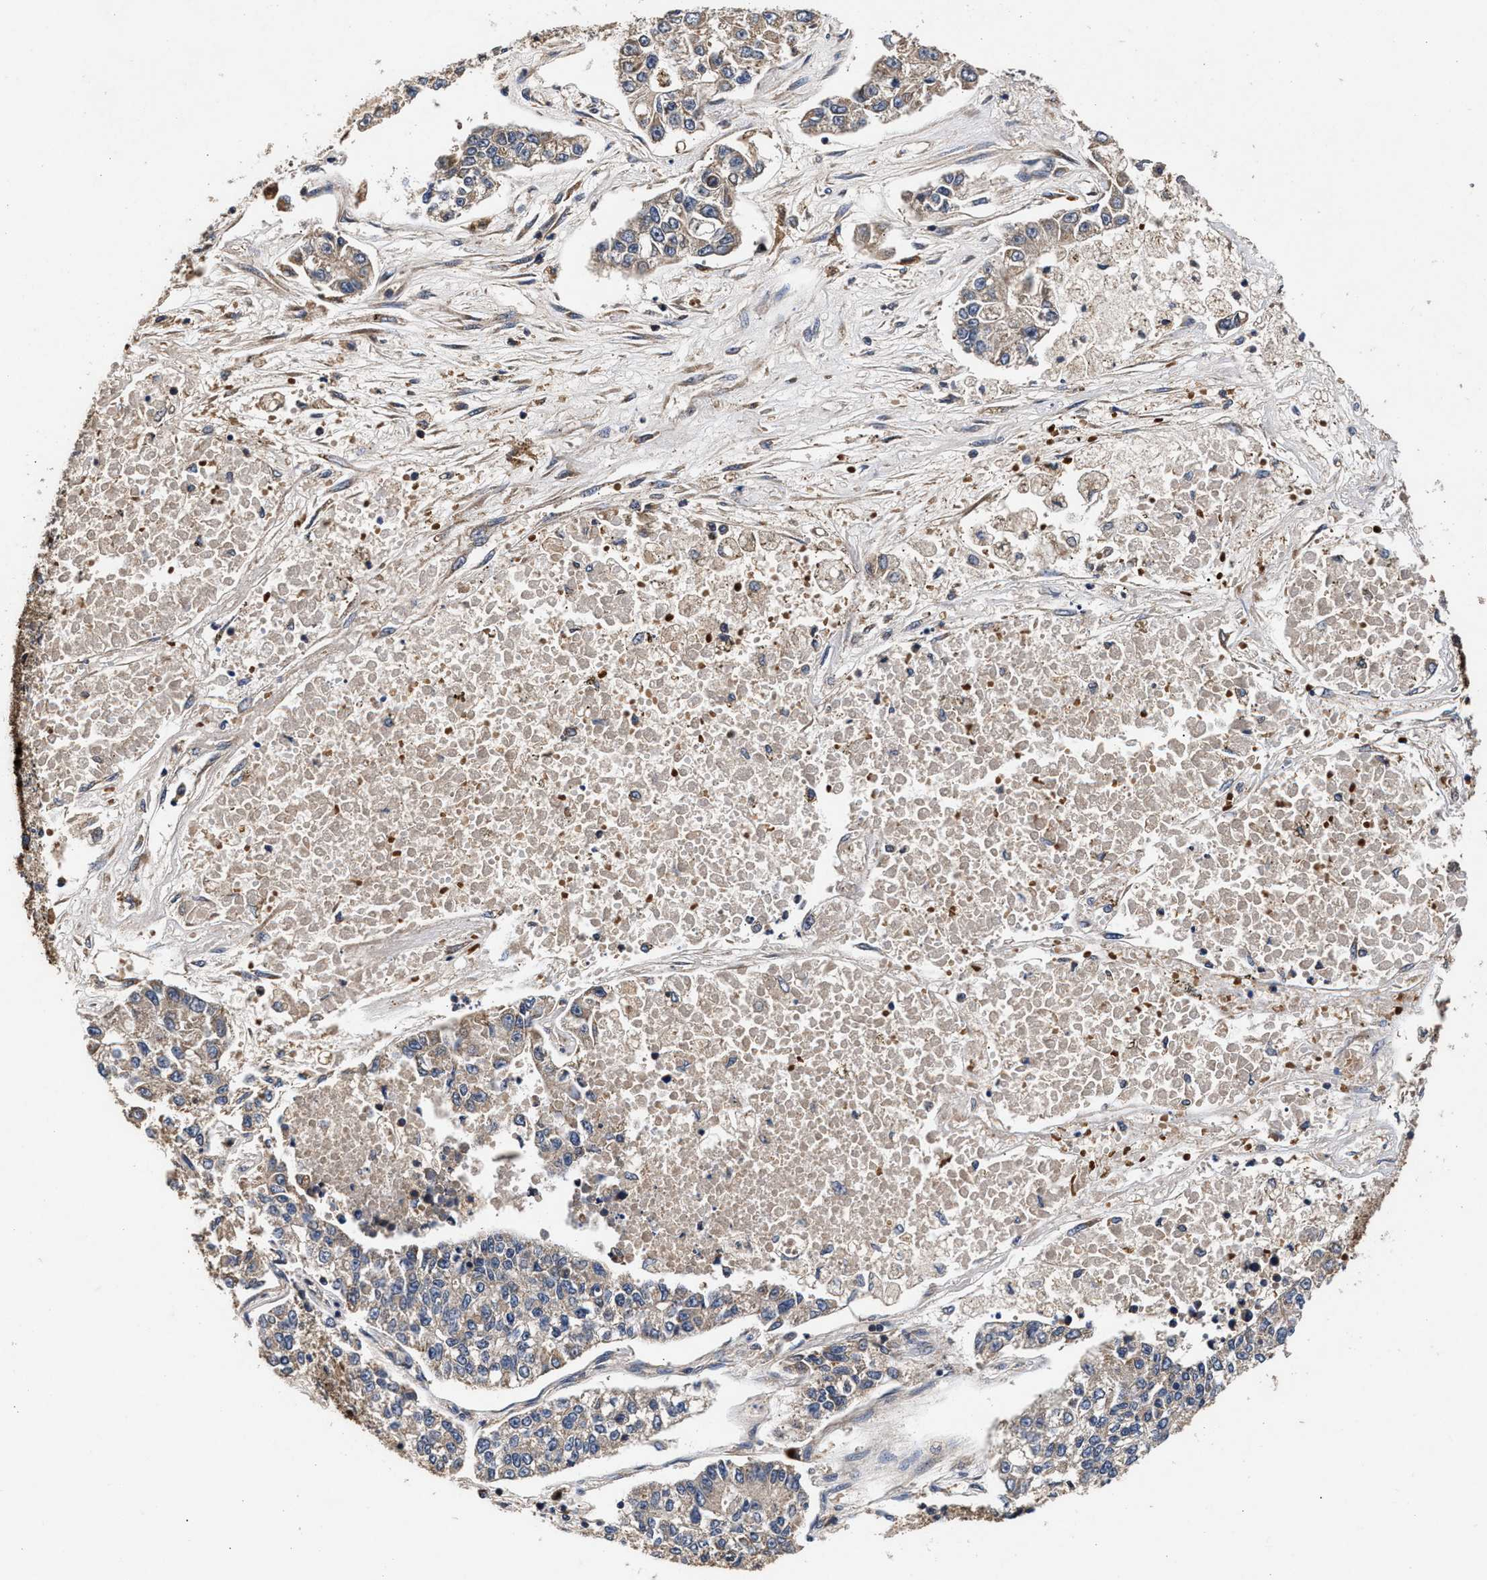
{"staining": {"intensity": "weak", "quantity": "<25%", "location": "cytoplasmic/membranous"}, "tissue": "lung cancer", "cell_type": "Tumor cells", "image_type": "cancer", "snomed": [{"axis": "morphology", "description": "Adenocarcinoma, NOS"}, {"axis": "topography", "description": "Lung"}], "caption": "Tumor cells show no significant expression in adenocarcinoma (lung). Nuclei are stained in blue.", "gene": "NFKB2", "patient": {"sex": "male", "age": 49}}